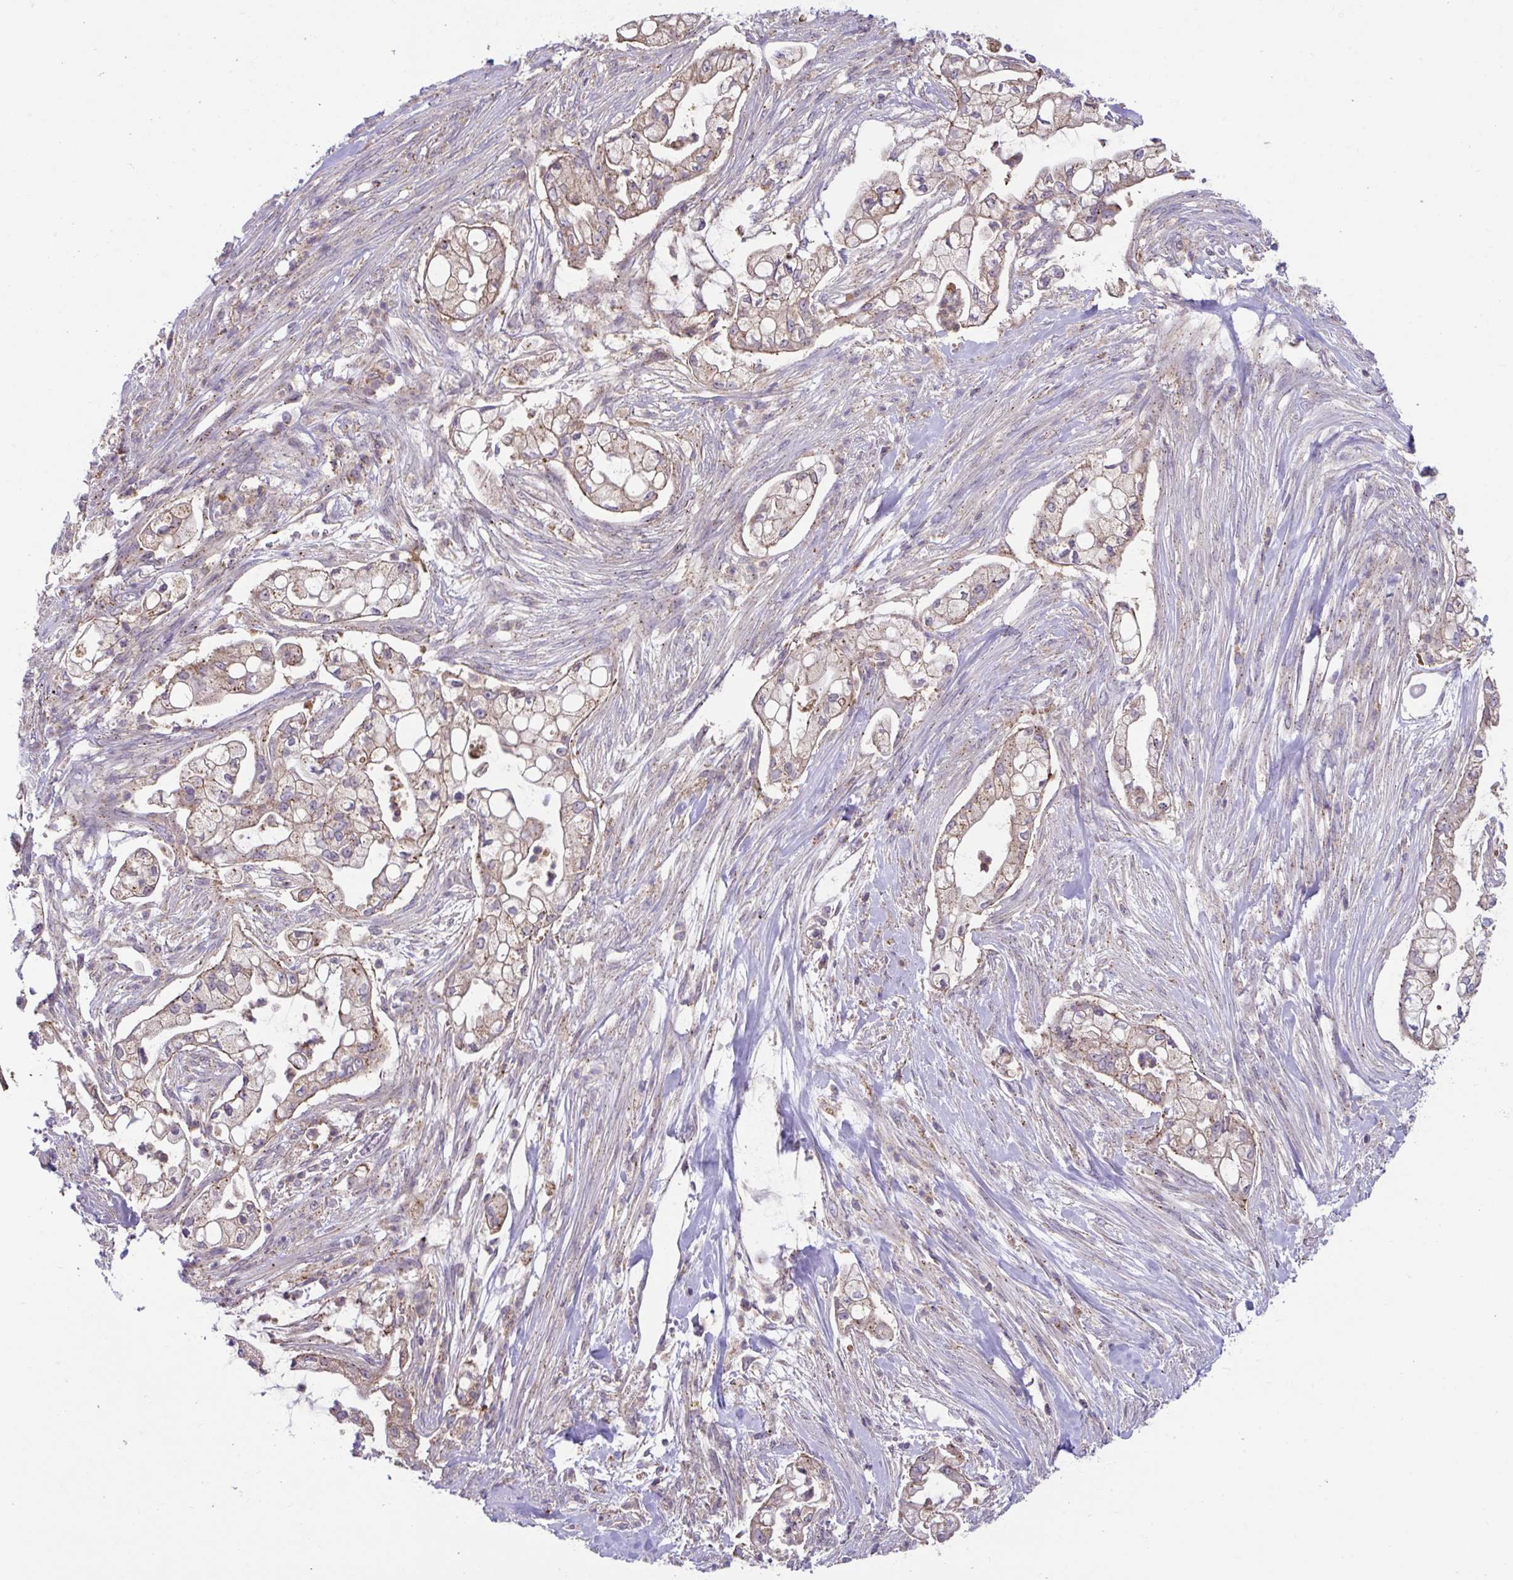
{"staining": {"intensity": "moderate", "quantity": ">75%", "location": "cytoplasmic/membranous"}, "tissue": "pancreatic cancer", "cell_type": "Tumor cells", "image_type": "cancer", "snomed": [{"axis": "morphology", "description": "Adenocarcinoma, NOS"}, {"axis": "topography", "description": "Pancreas"}], "caption": "Human adenocarcinoma (pancreatic) stained with a protein marker demonstrates moderate staining in tumor cells.", "gene": "IST1", "patient": {"sex": "female", "age": 69}}